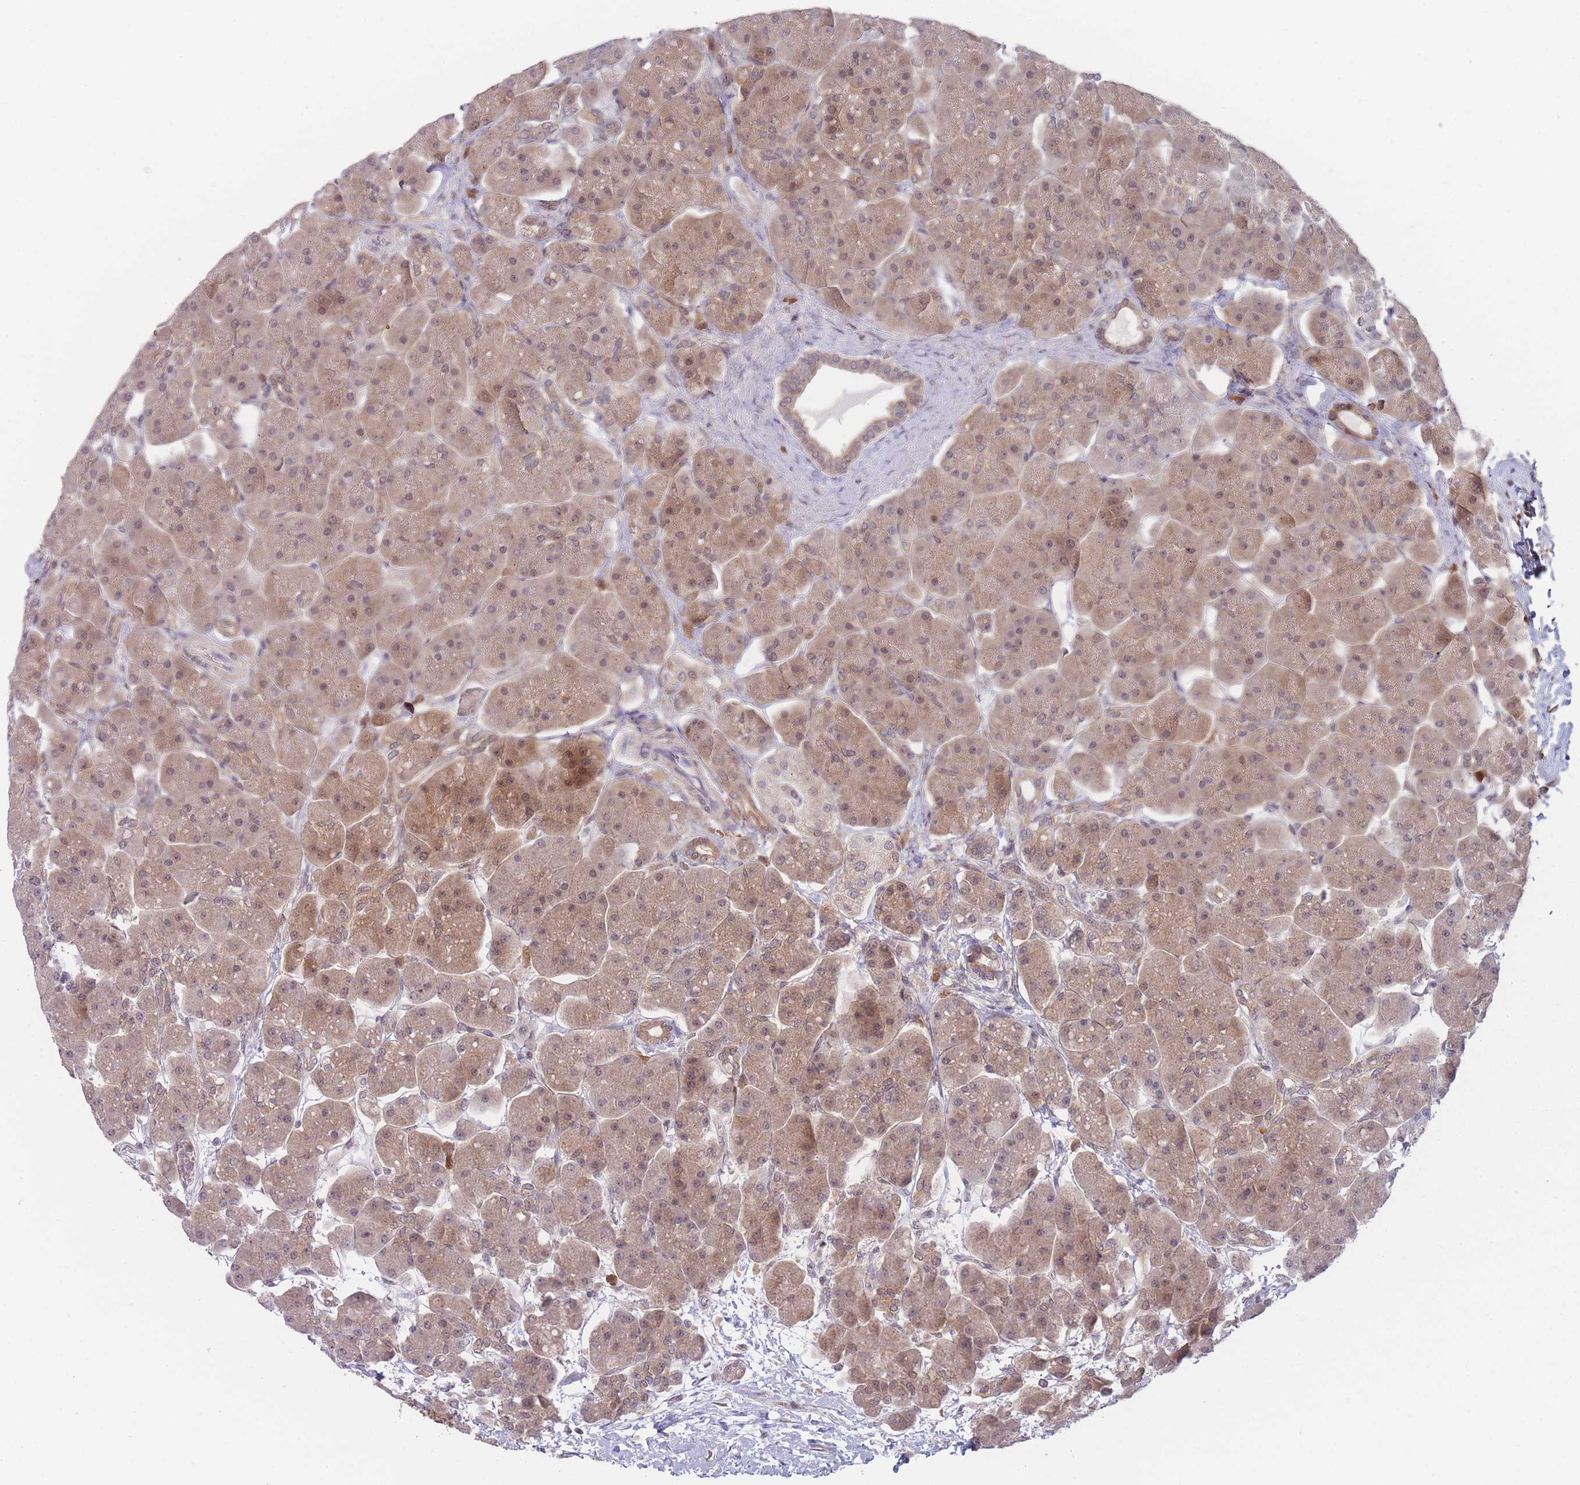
{"staining": {"intensity": "strong", "quantity": ">75%", "location": "cytoplasmic/membranous,nuclear"}, "tissue": "pancreas", "cell_type": "Exocrine glandular cells", "image_type": "normal", "snomed": [{"axis": "morphology", "description": "Normal tissue, NOS"}, {"axis": "topography", "description": "Pancreas"}], "caption": "Pancreas stained for a protein displays strong cytoplasmic/membranous,nuclear positivity in exocrine glandular cells.", "gene": "MRI1", "patient": {"sex": "male", "age": 66}}